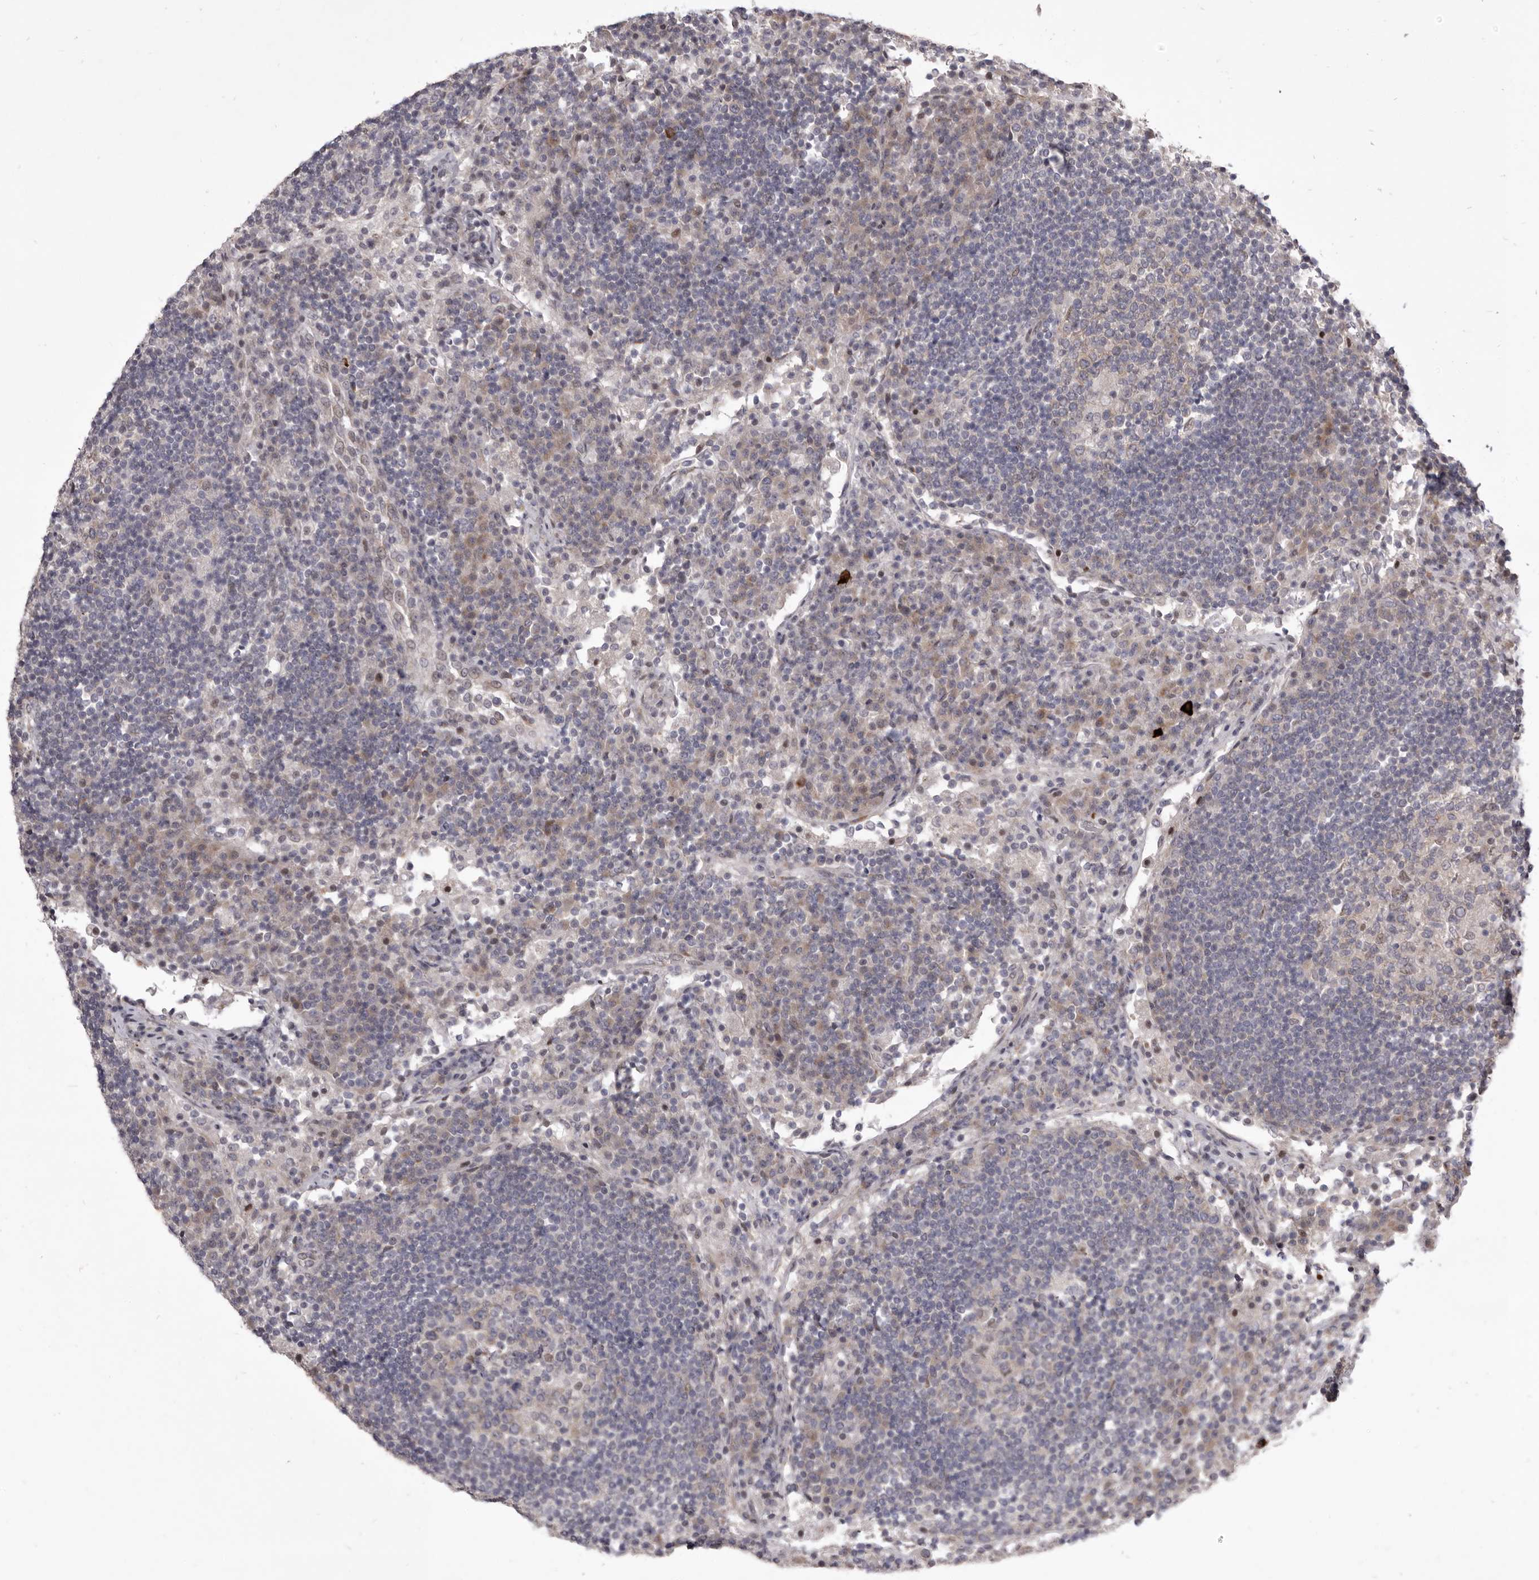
{"staining": {"intensity": "negative", "quantity": "none", "location": "none"}, "tissue": "lymph node", "cell_type": "Germinal center cells", "image_type": "normal", "snomed": [{"axis": "morphology", "description": "Normal tissue, NOS"}, {"axis": "topography", "description": "Lymph node"}], "caption": "Benign lymph node was stained to show a protein in brown. There is no significant positivity in germinal center cells. (DAB (3,3'-diaminobenzidine) immunohistochemistry (IHC) visualized using brightfield microscopy, high magnification).", "gene": "TBC1D8B", "patient": {"sex": "female", "age": 53}}